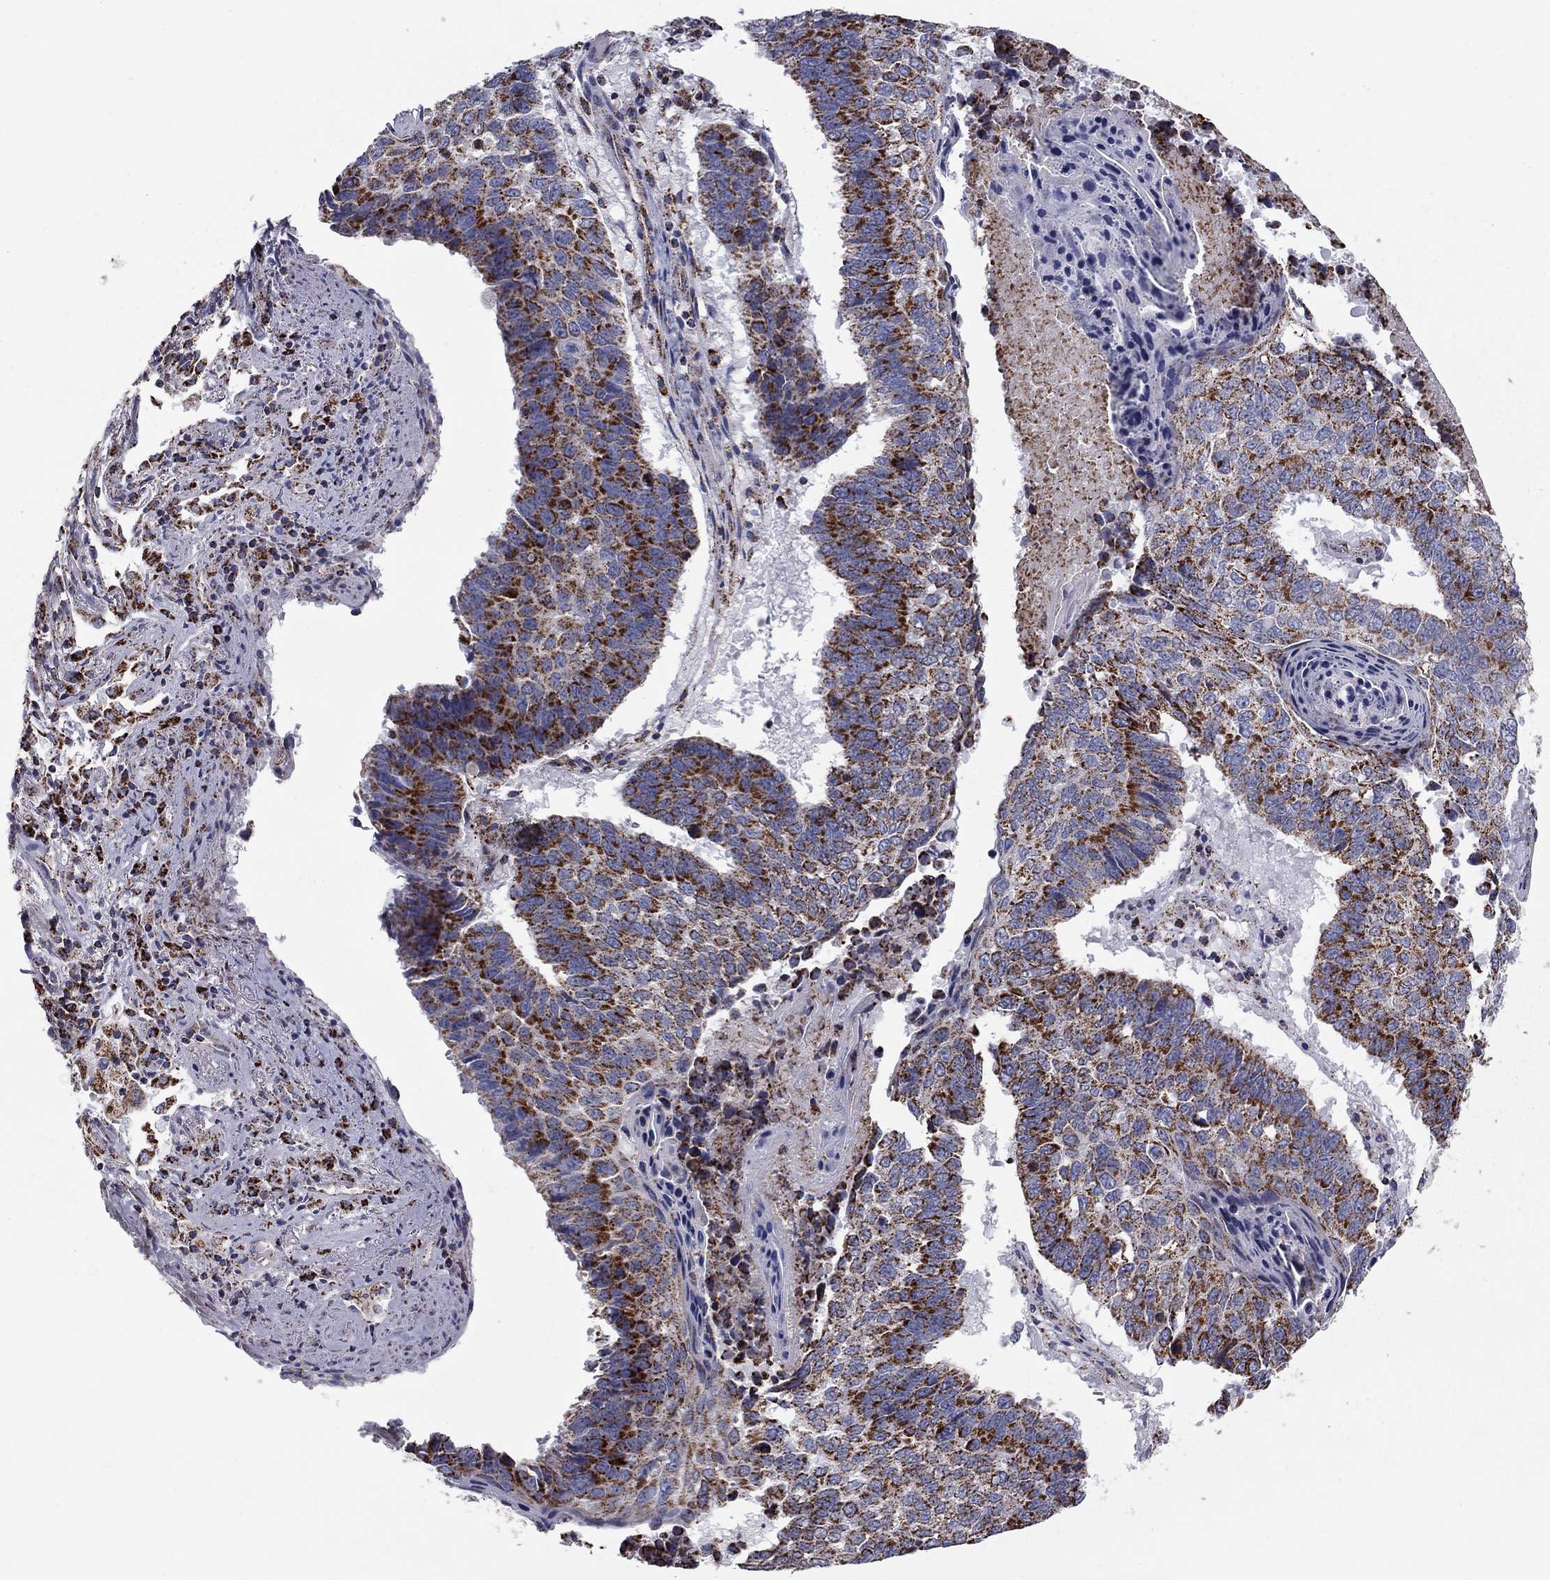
{"staining": {"intensity": "strong", "quantity": "25%-75%", "location": "cytoplasmic/membranous"}, "tissue": "lung cancer", "cell_type": "Tumor cells", "image_type": "cancer", "snomed": [{"axis": "morphology", "description": "Squamous cell carcinoma, NOS"}, {"axis": "topography", "description": "Lung"}], "caption": "Immunohistochemistry histopathology image of lung cancer (squamous cell carcinoma) stained for a protein (brown), which reveals high levels of strong cytoplasmic/membranous positivity in approximately 25%-75% of tumor cells.", "gene": "NDUFV1", "patient": {"sex": "male", "age": 73}}